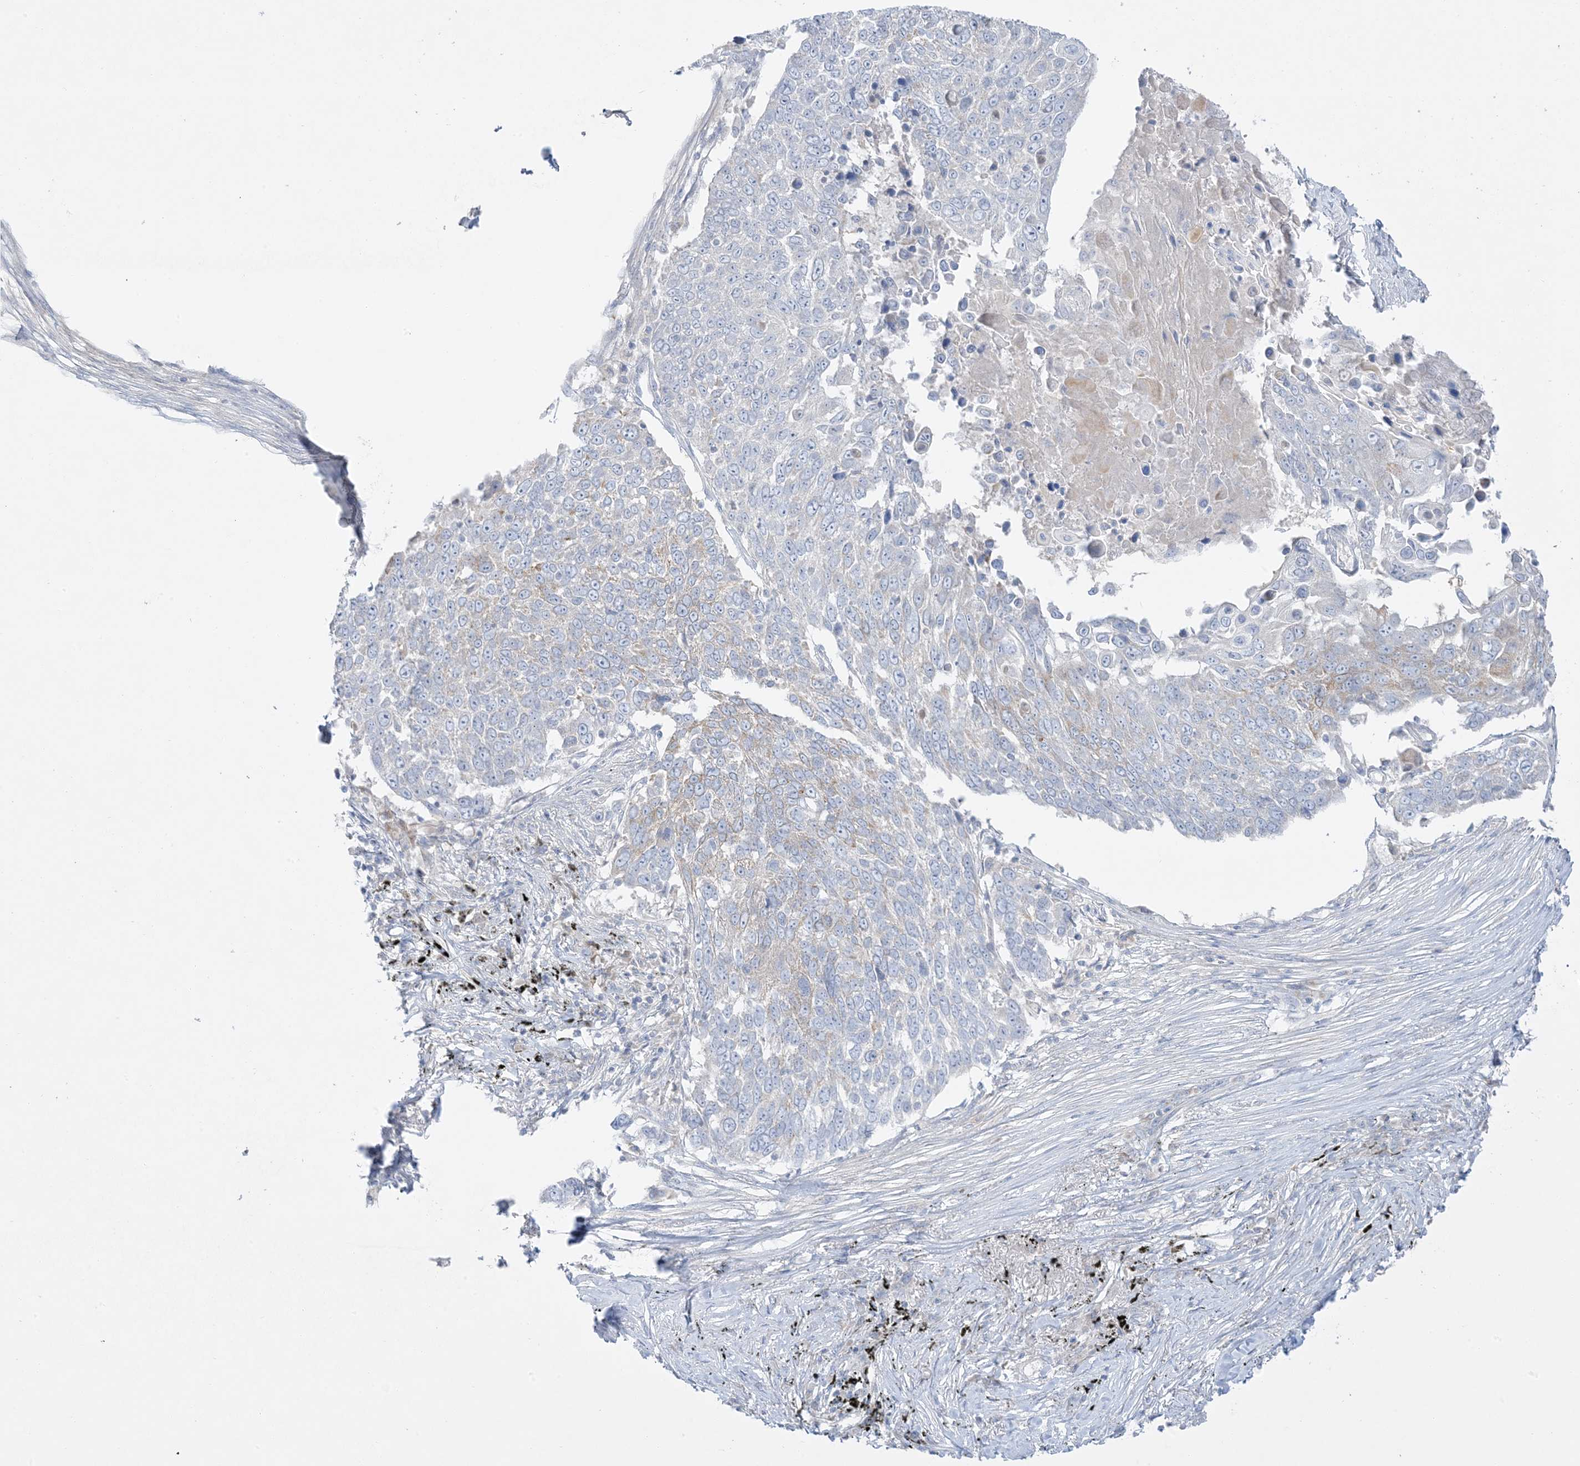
{"staining": {"intensity": "negative", "quantity": "none", "location": "none"}, "tissue": "lung cancer", "cell_type": "Tumor cells", "image_type": "cancer", "snomed": [{"axis": "morphology", "description": "Squamous cell carcinoma, NOS"}, {"axis": "topography", "description": "Lung"}], "caption": "Tumor cells are negative for protein expression in human lung cancer (squamous cell carcinoma).", "gene": "FAM184A", "patient": {"sex": "male", "age": 66}}